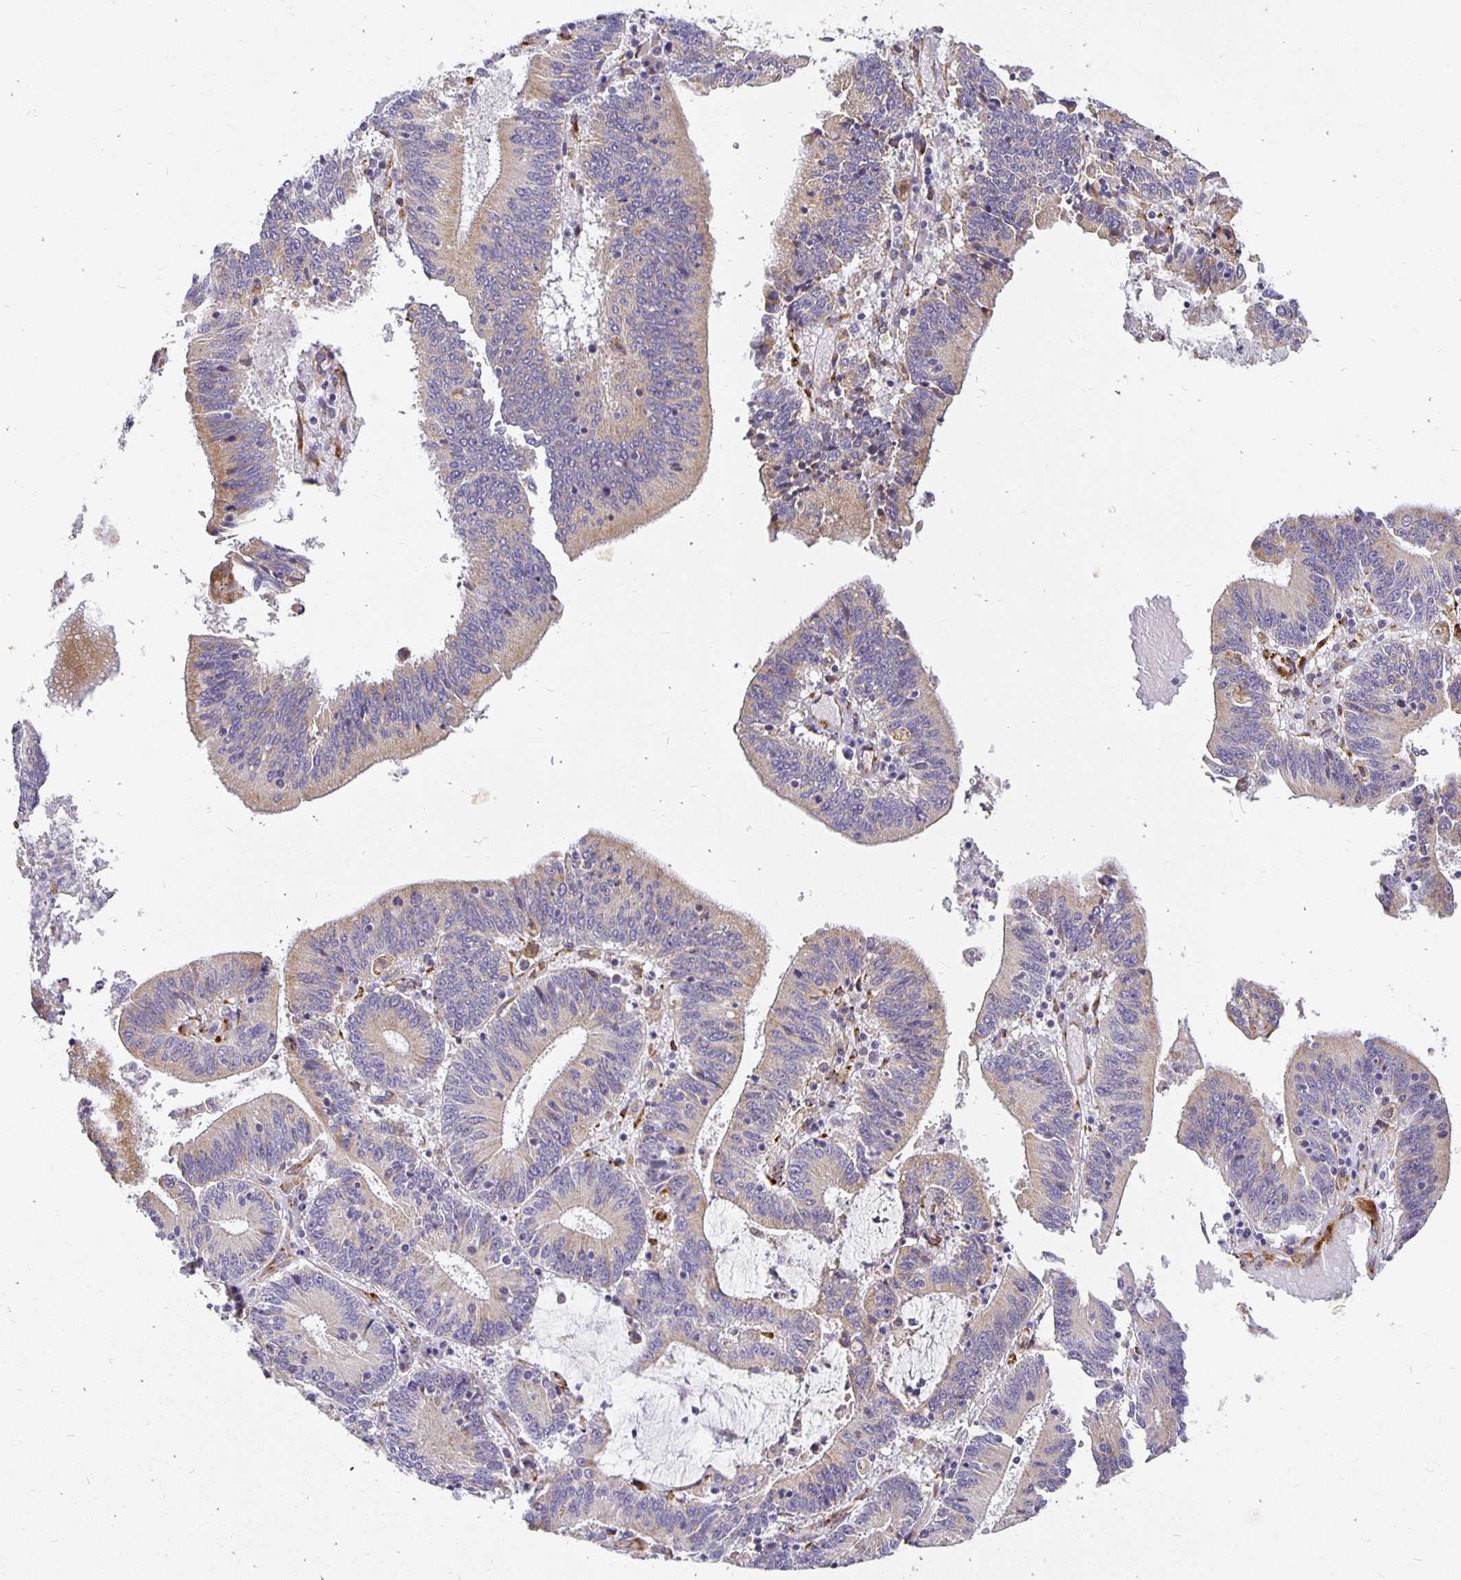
{"staining": {"intensity": "weak", "quantity": "<25%", "location": "cytoplasmic/membranous"}, "tissue": "stomach cancer", "cell_type": "Tumor cells", "image_type": "cancer", "snomed": [{"axis": "morphology", "description": "Adenocarcinoma, NOS"}, {"axis": "topography", "description": "Stomach, upper"}], "caption": "Tumor cells are negative for brown protein staining in stomach cancer (adenocarcinoma).", "gene": "PLOD1", "patient": {"sex": "male", "age": 68}}